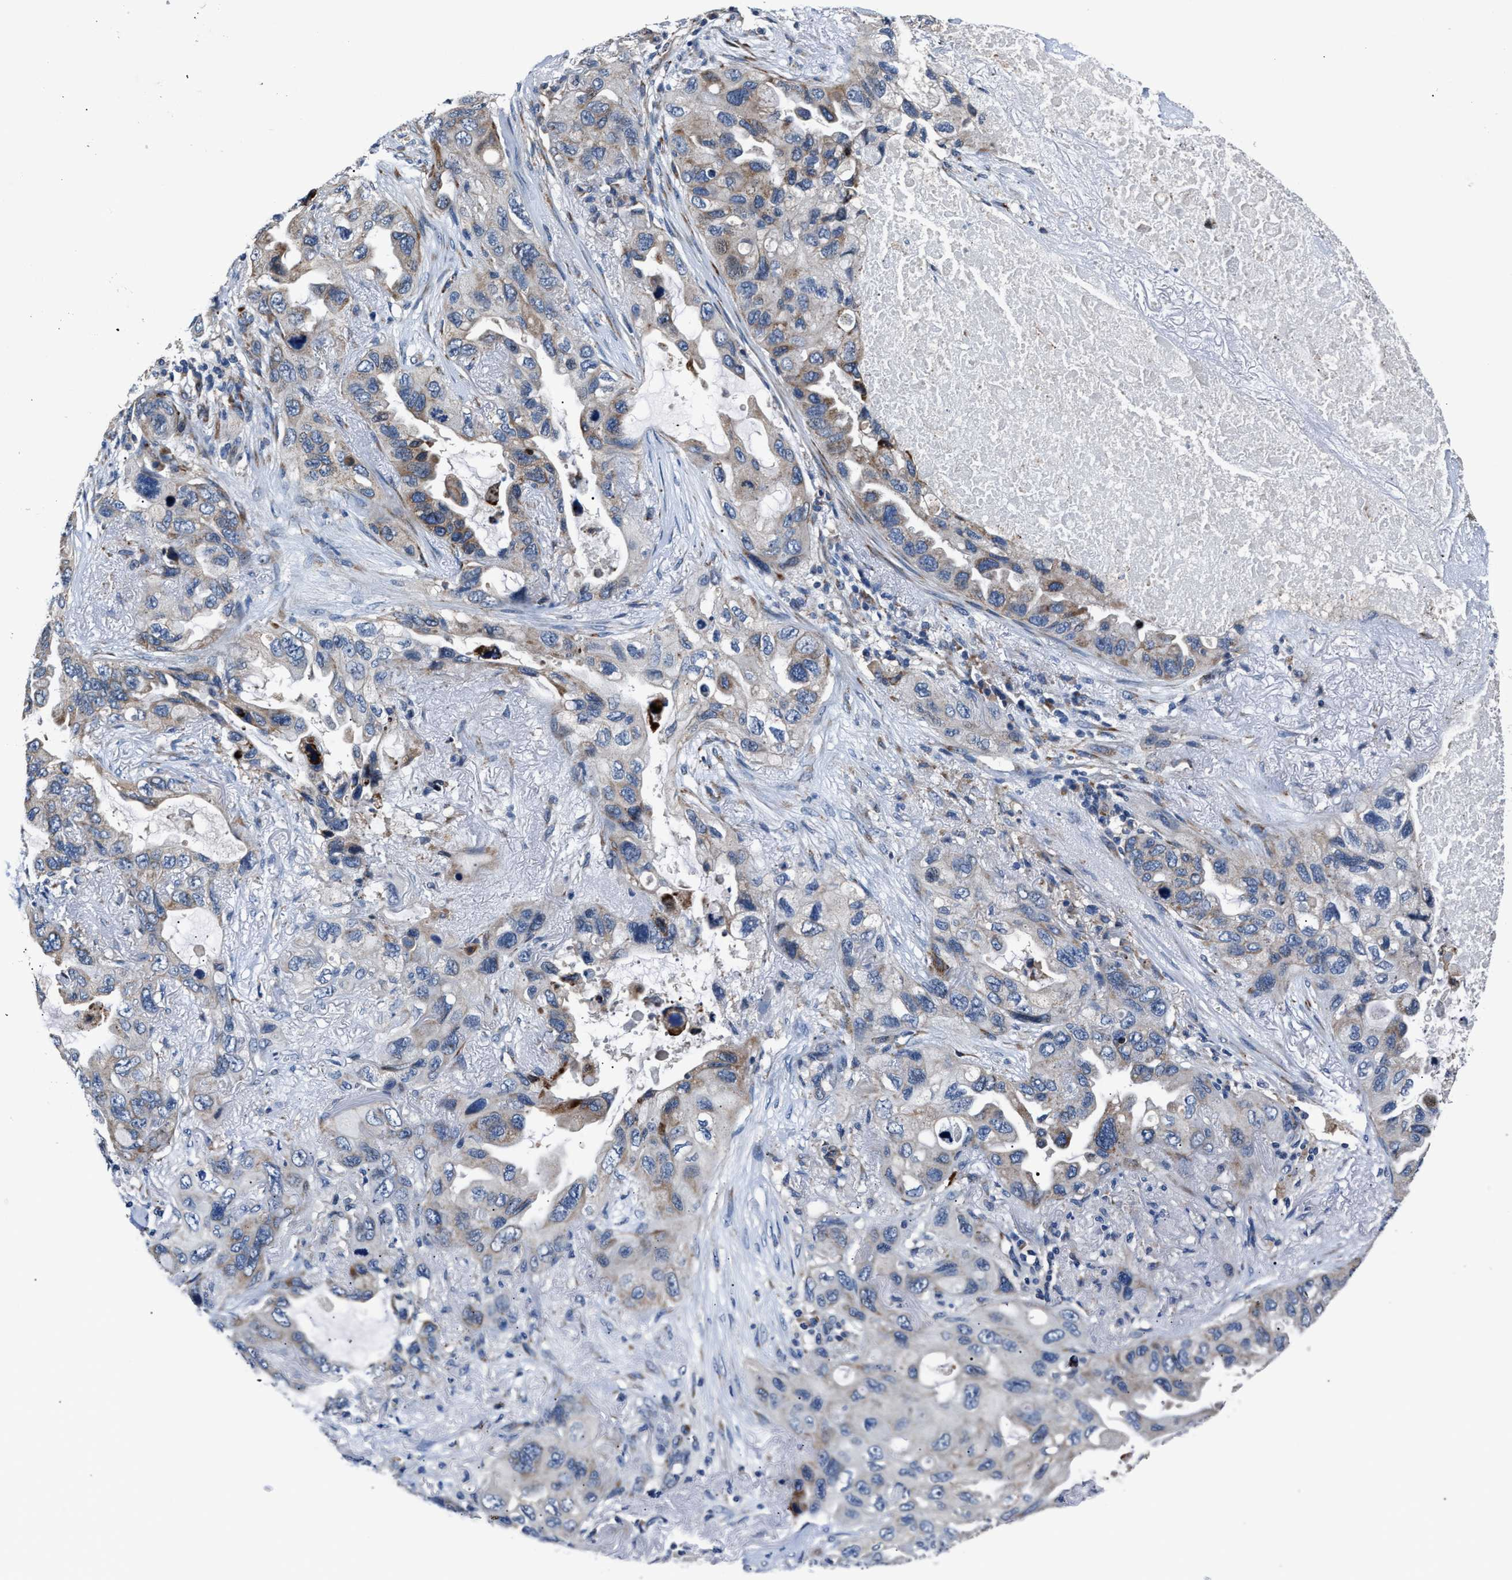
{"staining": {"intensity": "moderate", "quantity": "<25%", "location": "cytoplasmic/membranous"}, "tissue": "lung cancer", "cell_type": "Tumor cells", "image_type": "cancer", "snomed": [{"axis": "morphology", "description": "Squamous cell carcinoma, NOS"}, {"axis": "topography", "description": "Lung"}], "caption": "The micrograph reveals staining of lung squamous cell carcinoma, revealing moderate cytoplasmic/membranous protein positivity (brown color) within tumor cells.", "gene": "DNAJC24", "patient": {"sex": "female", "age": 73}}